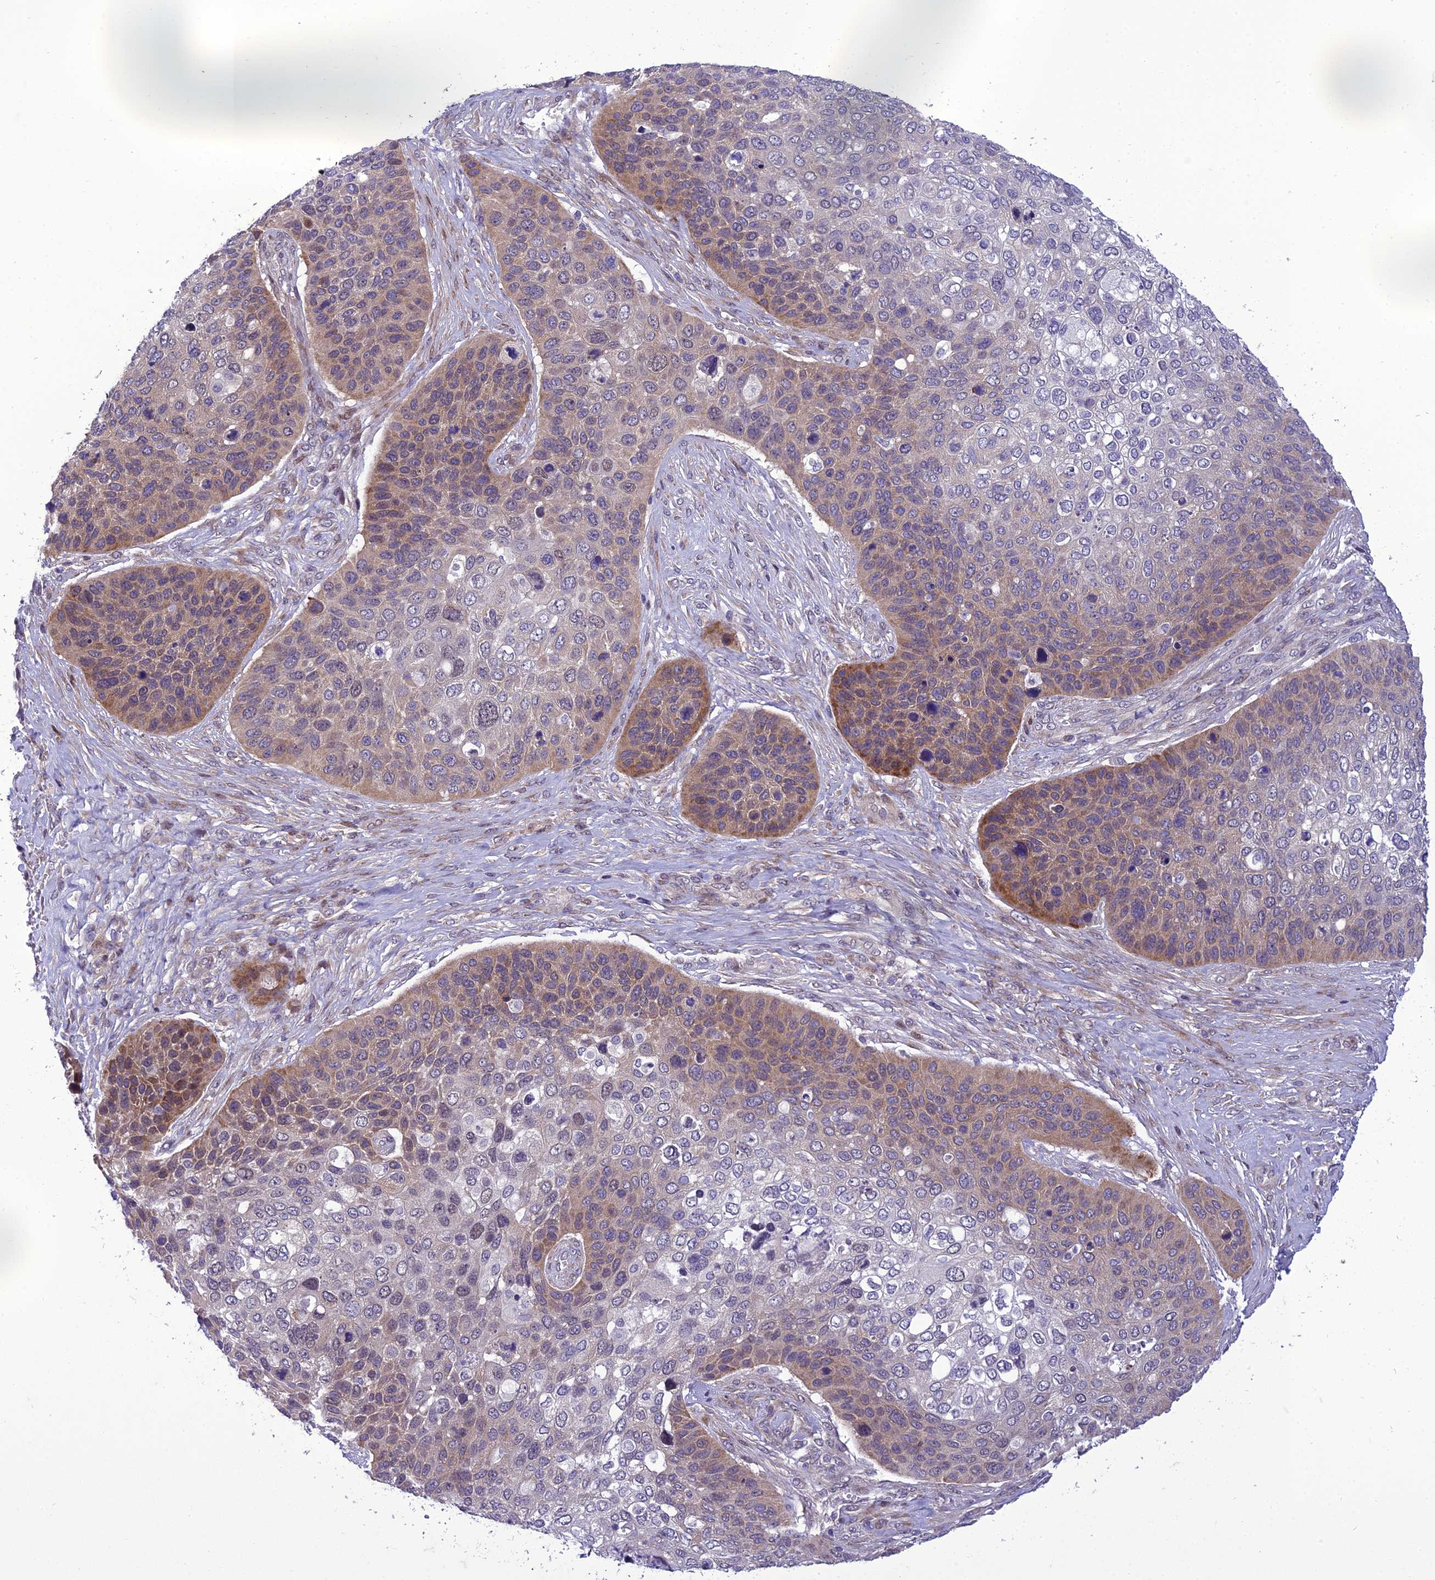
{"staining": {"intensity": "moderate", "quantity": "25%-75%", "location": "cytoplasmic/membranous"}, "tissue": "skin cancer", "cell_type": "Tumor cells", "image_type": "cancer", "snomed": [{"axis": "morphology", "description": "Basal cell carcinoma"}, {"axis": "topography", "description": "Skin"}], "caption": "Immunohistochemical staining of skin basal cell carcinoma displays medium levels of moderate cytoplasmic/membranous protein expression in approximately 25%-75% of tumor cells.", "gene": "GAB4", "patient": {"sex": "female", "age": 74}}